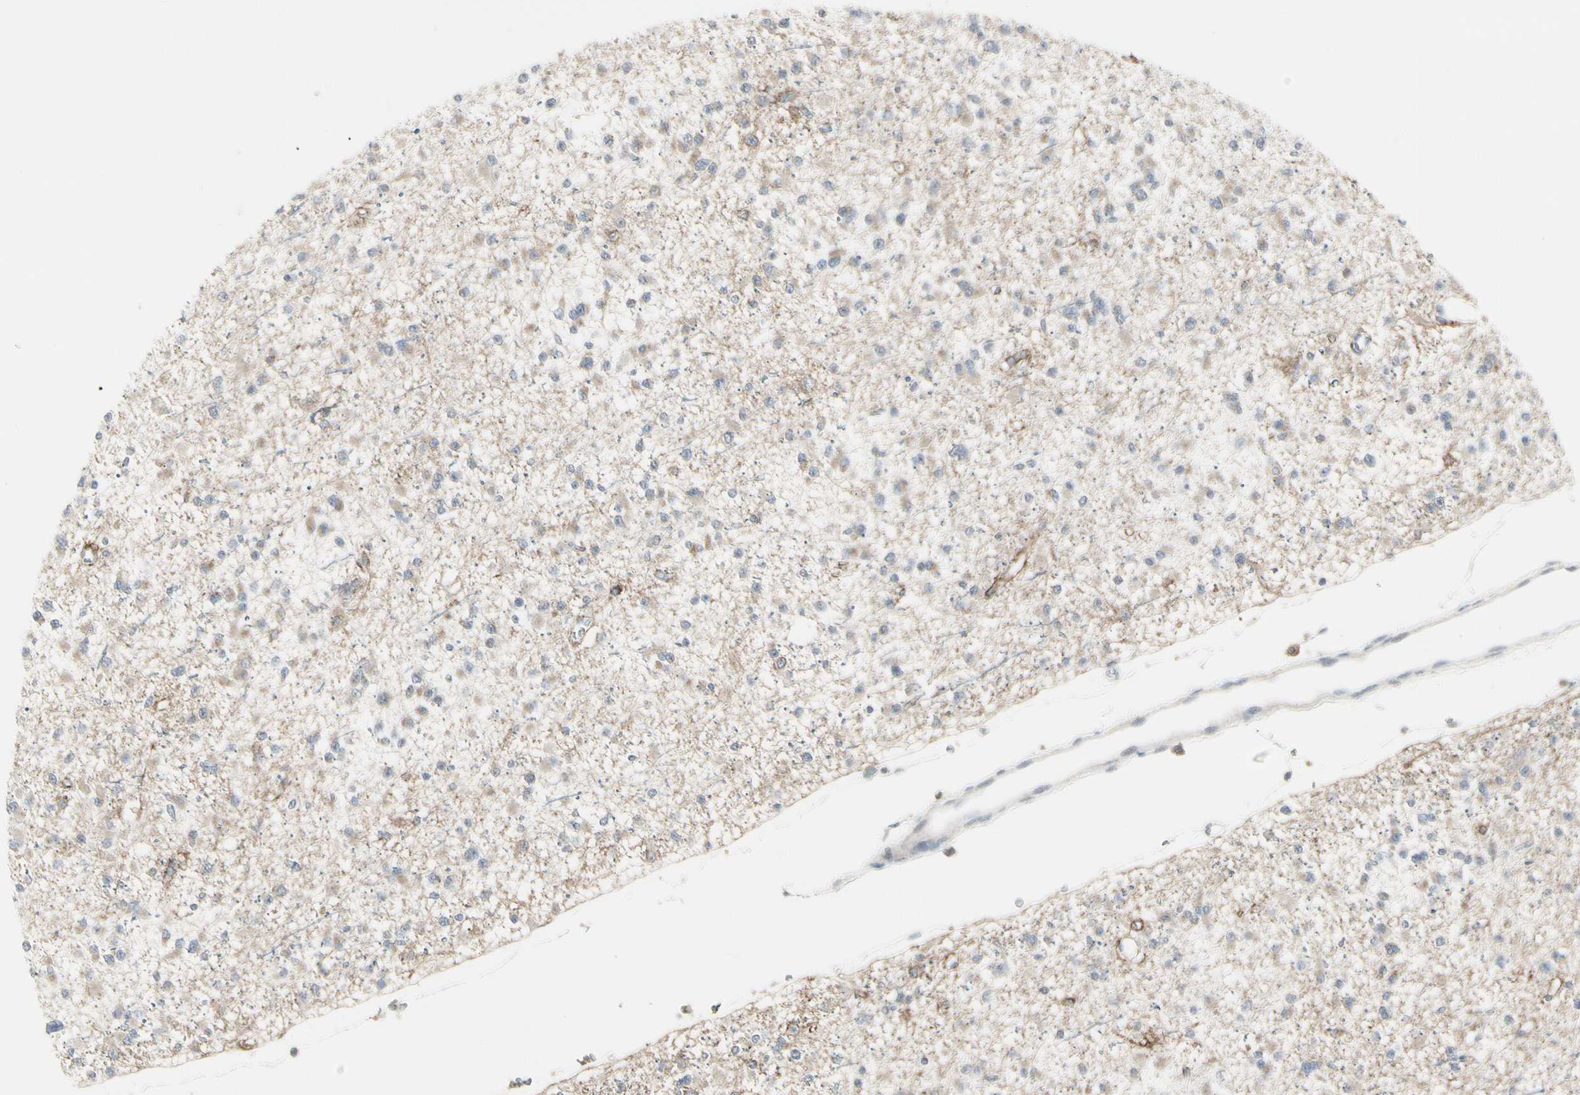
{"staining": {"intensity": "weak", "quantity": "<25%", "location": "cytoplasmic/membranous"}, "tissue": "glioma", "cell_type": "Tumor cells", "image_type": "cancer", "snomed": [{"axis": "morphology", "description": "Glioma, malignant, Low grade"}, {"axis": "topography", "description": "Brain"}], "caption": "Tumor cells are negative for protein expression in human malignant low-grade glioma. The staining is performed using DAB (3,3'-diaminobenzidine) brown chromogen with nuclei counter-stained in using hematoxylin.", "gene": "GRN", "patient": {"sex": "female", "age": 22}}